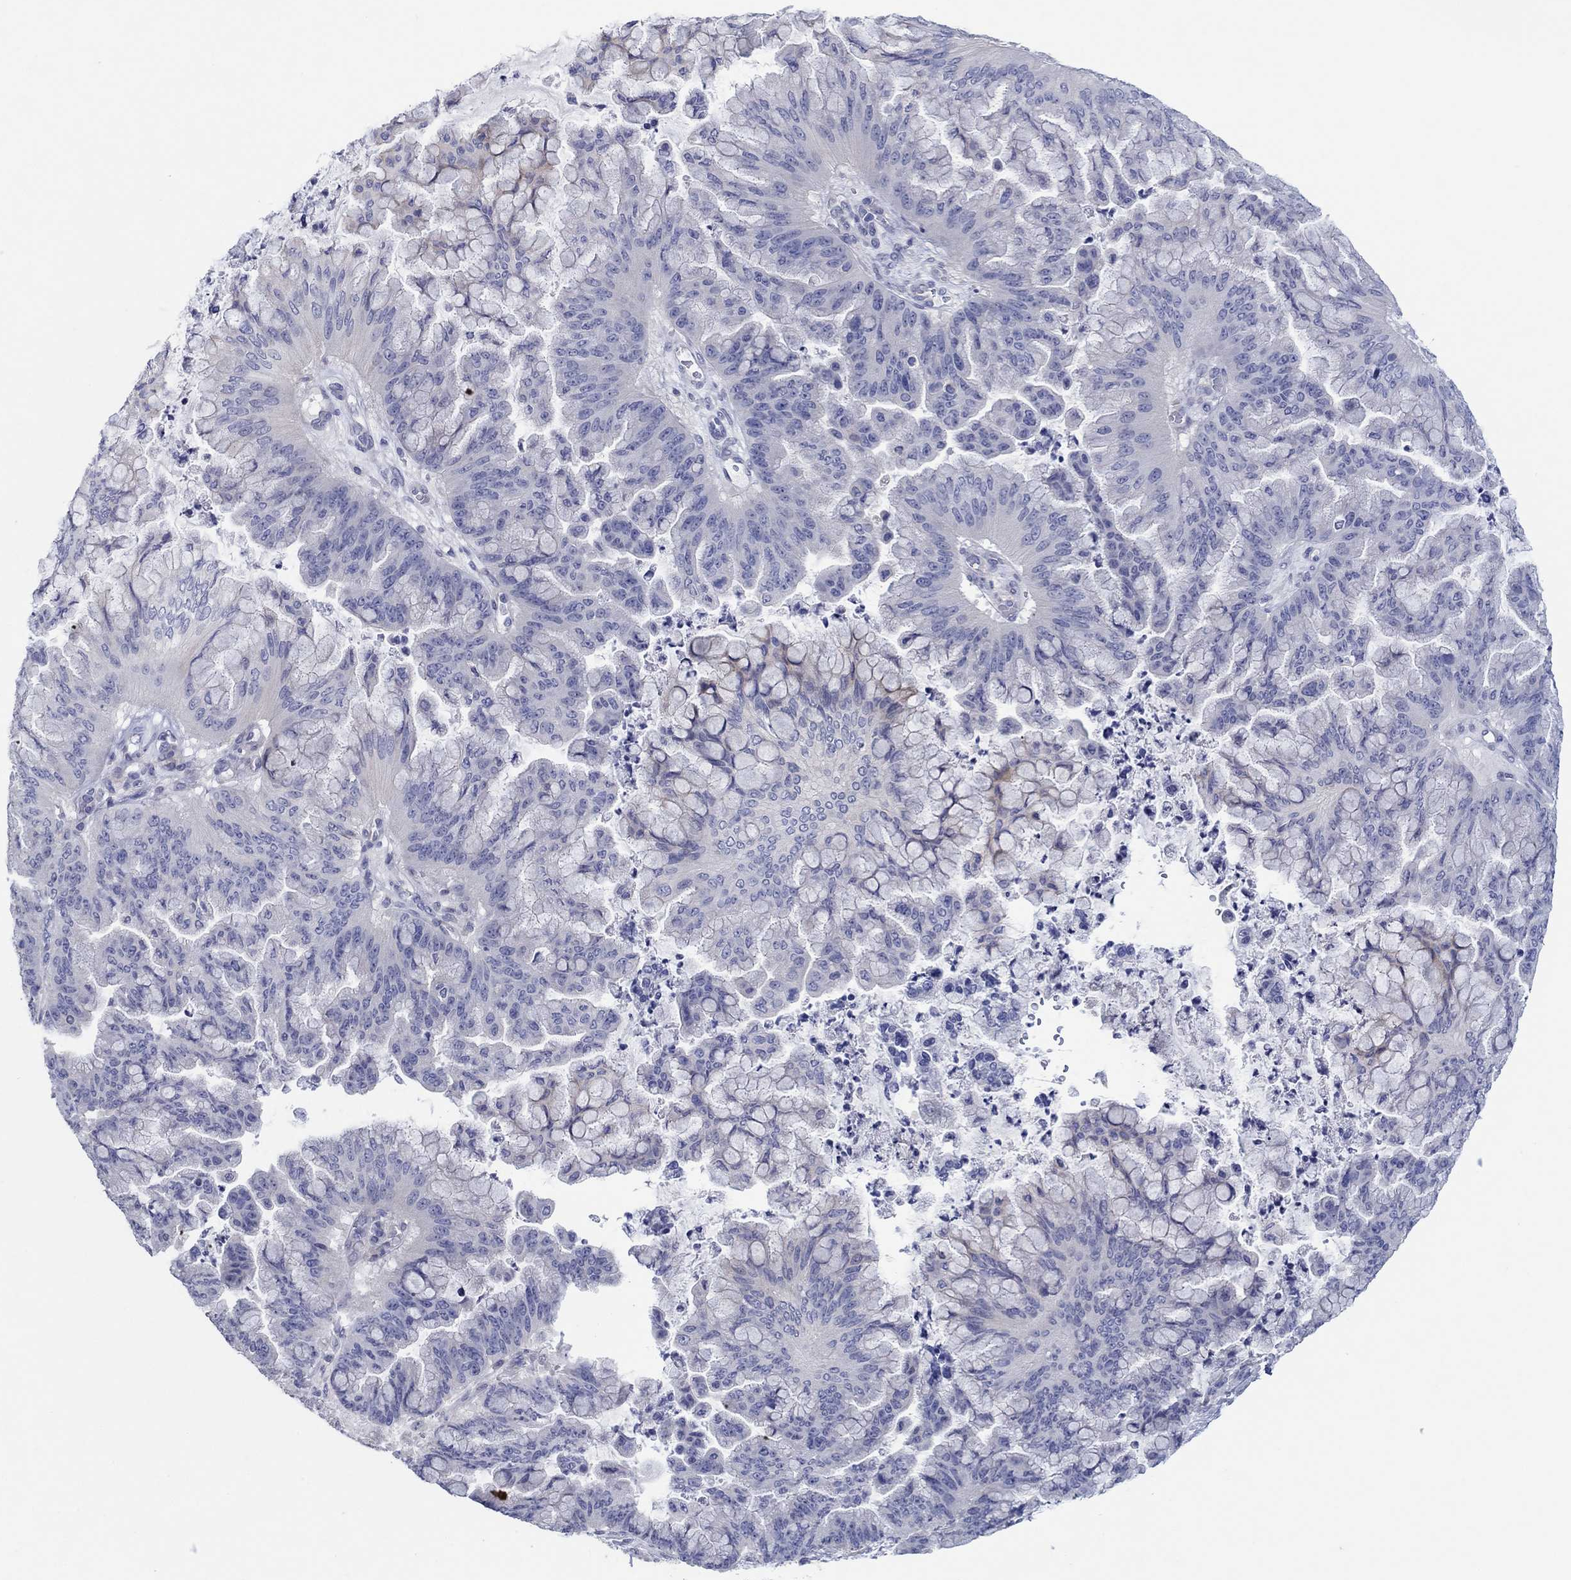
{"staining": {"intensity": "negative", "quantity": "none", "location": "none"}, "tissue": "ovarian cancer", "cell_type": "Tumor cells", "image_type": "cancer", "snomed": [{"axis": "morphology", "description": "Cystadenocarcinoma, mucinous, NOS"}, {"axis": "topography", "description": "Ovary"}], "caption": "Ovarian mucinous cystadenocarcinoma stained for a protein using immunohistochemistry reveals no expression tumor cells.", "gene": "HDC", "patient": {"sex": "female", "age": 67}}